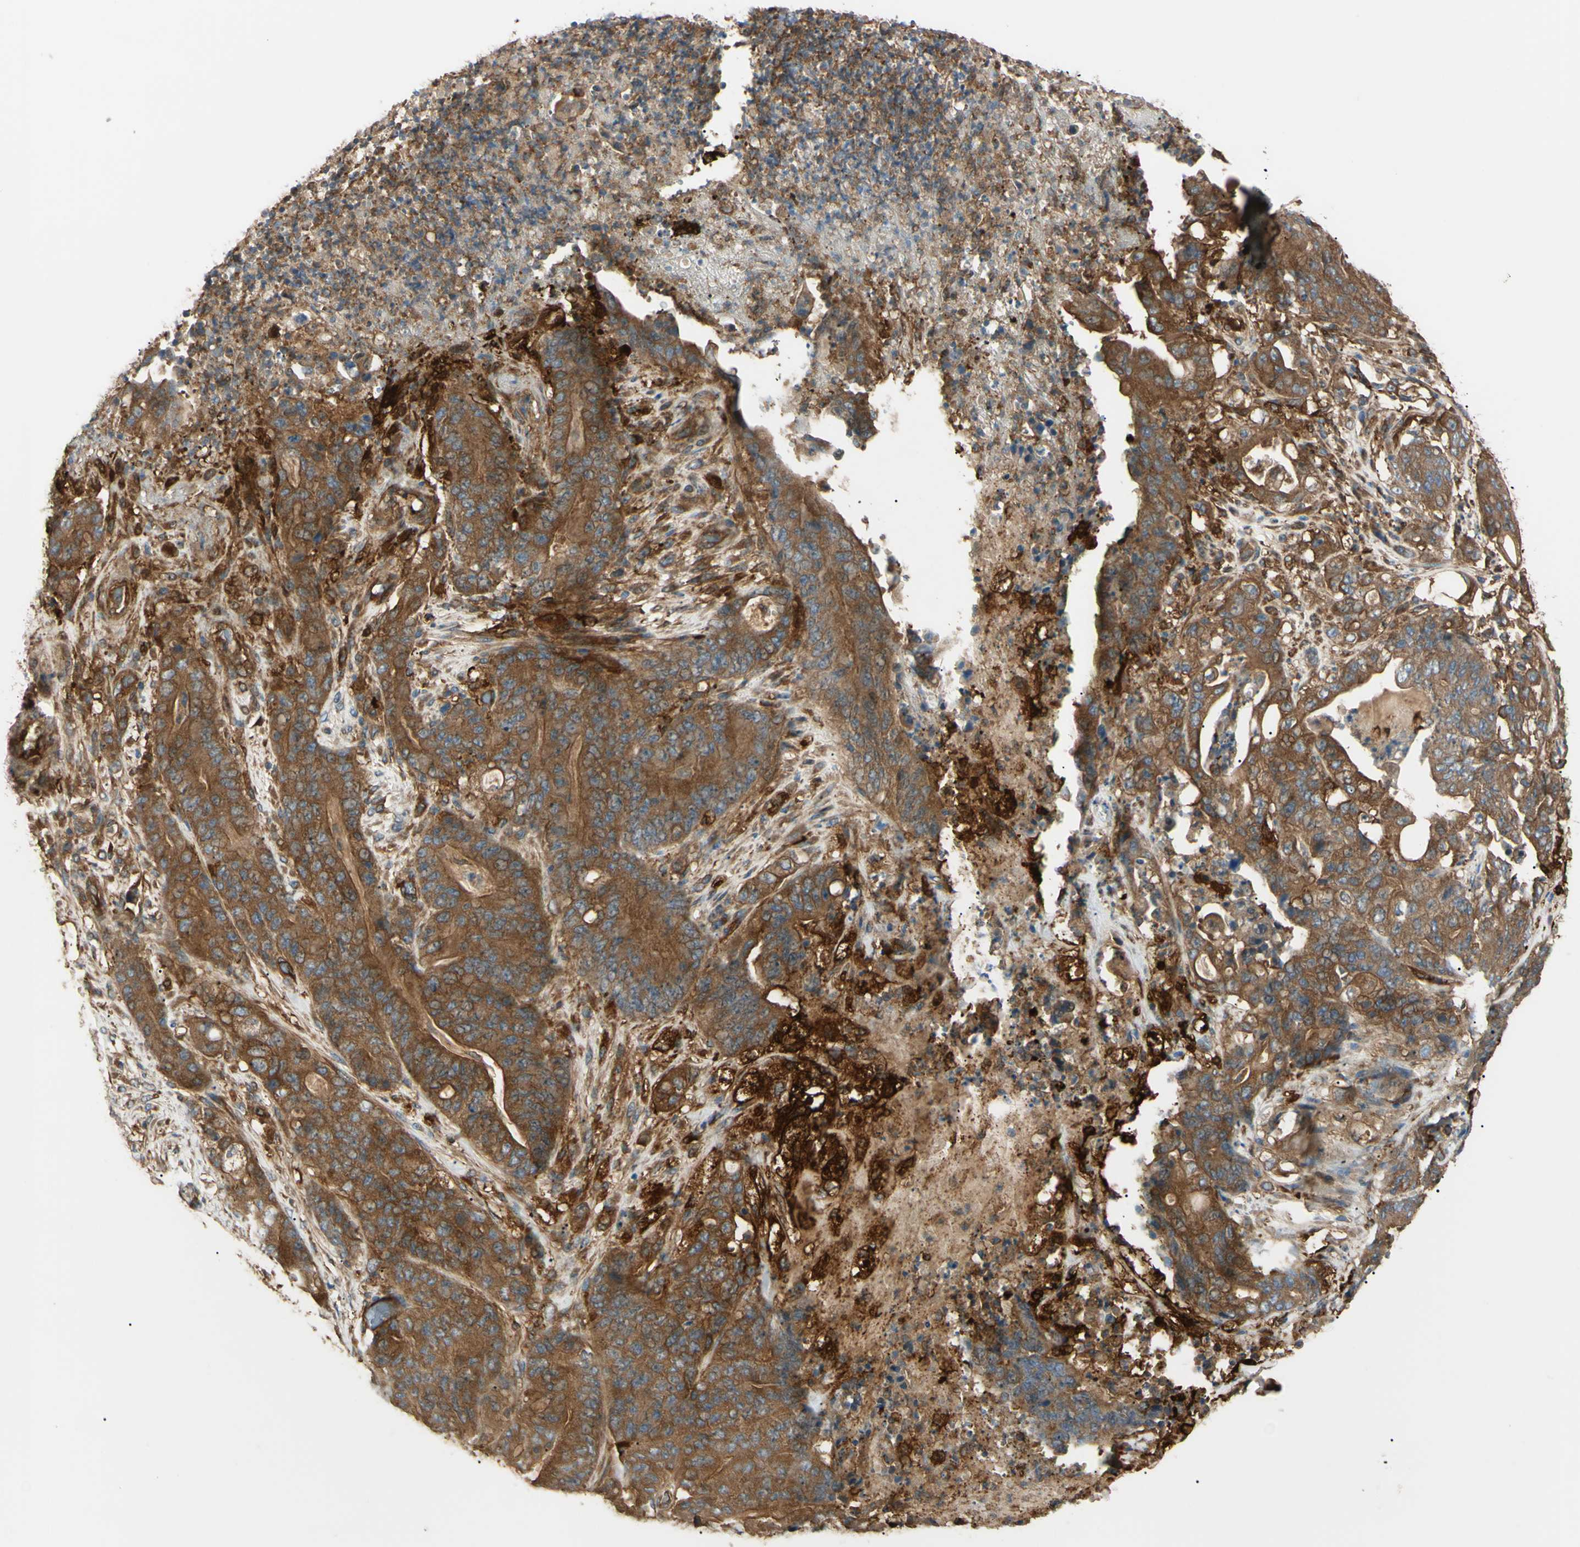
{"staining": {"intensity": "strong", "quantity": ">75%", "location": "cytoplasmic/membranous"}, "tissue": "stomach cancer", "cell_type": "Tumor cells", "image_type": "cancer", "snomed": [{"axis": "morphology", "description": "Adenocarcinoma, NOS"}, {"axis": "topography", "description": "Stomach"}], "caption": "Tumor cells demonstrate high levels of strong cytoplasmic/membranous staining in approximately >75% of cells in human stomach cancer.", "gene": "PTPN12", "patient": {"sex": "female", "age": 73}}